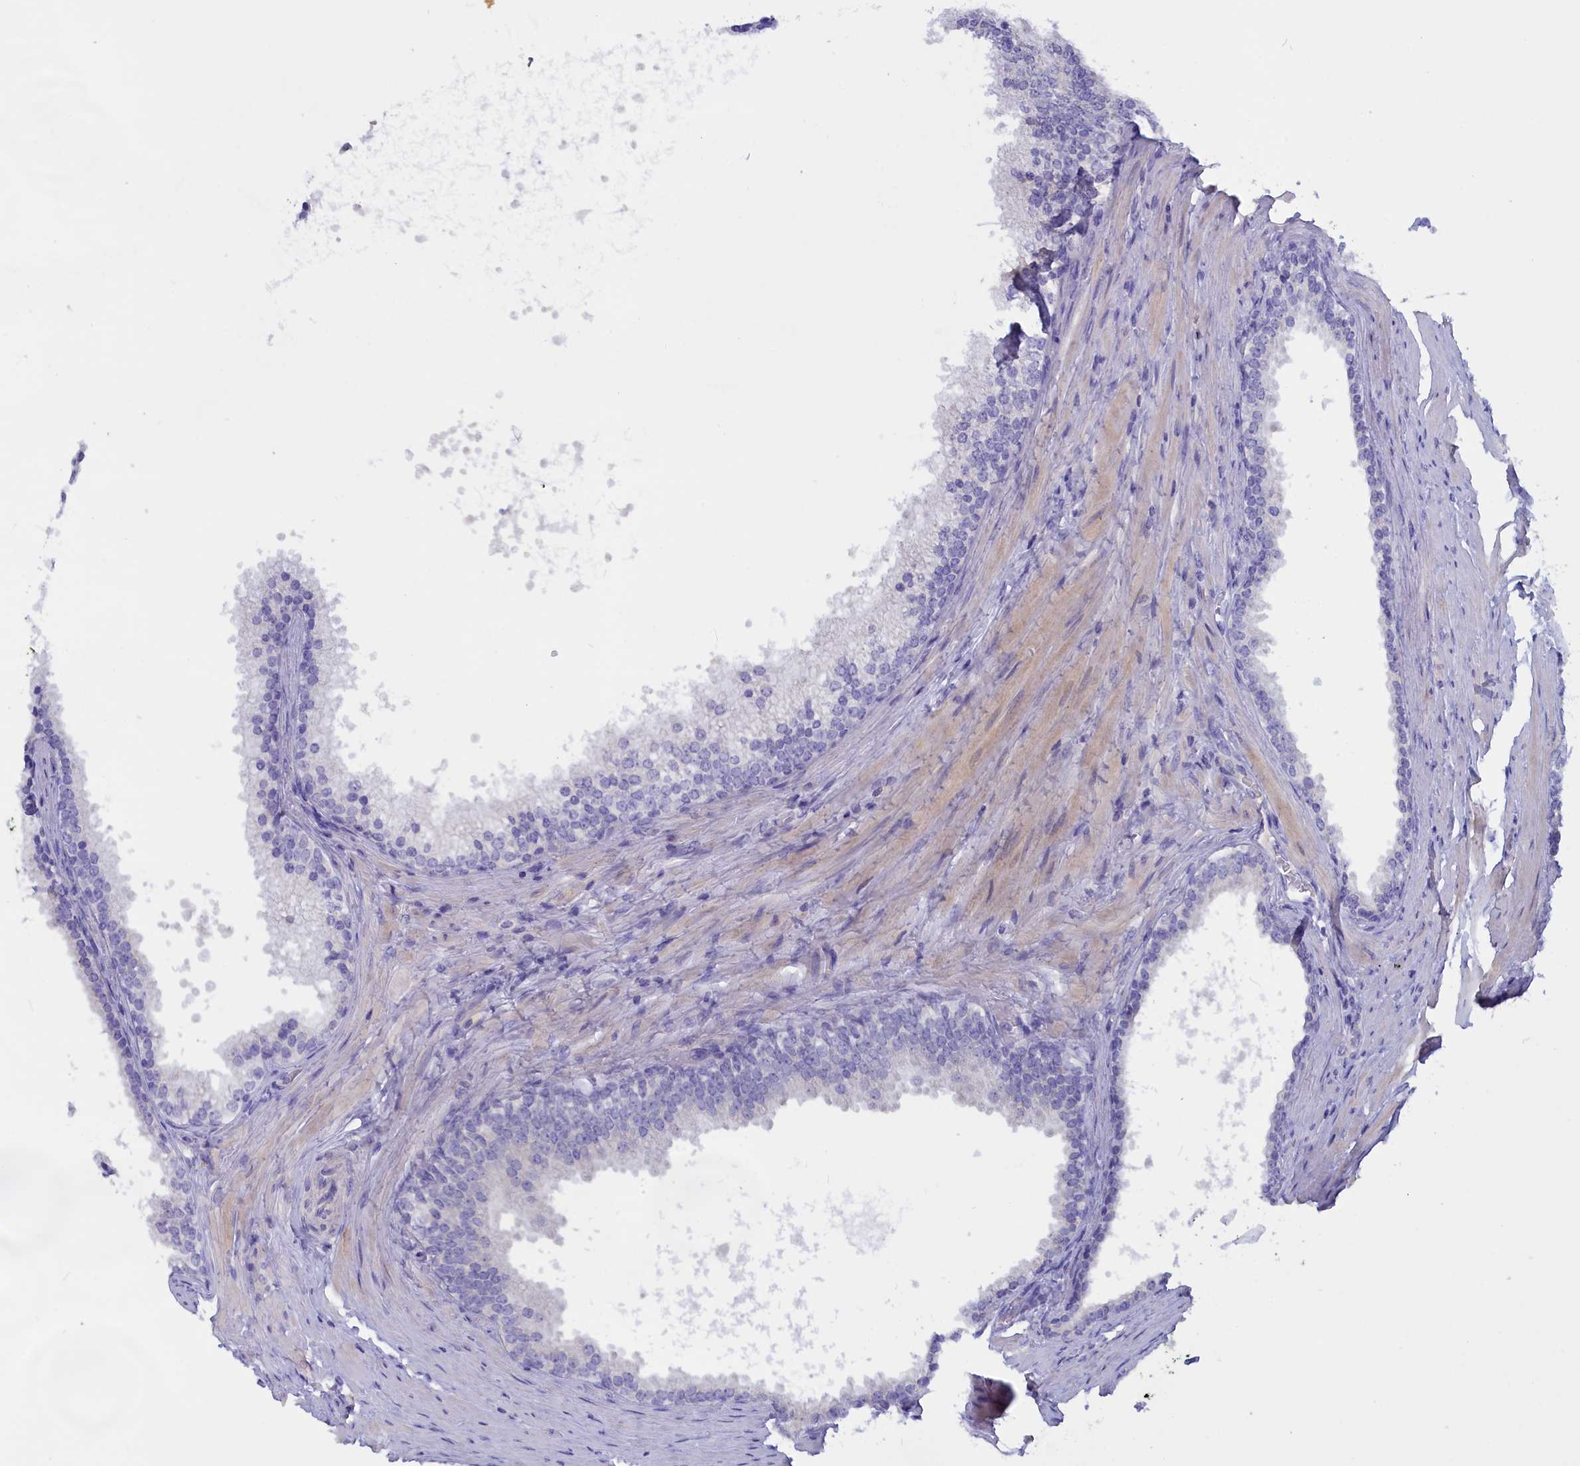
{"staining": {"intensity": "negative", "quantity": "none", "location": "none"}, "tissue": "prostate", "cell_type": "Glandular cells", "image_type": "normal", "snomed": [{"axis": "morphology", "description": "Normal tissue, NOS"}, {"axis": "topography", "description": "Prostate"}], "caption": "A photomicrograph of prostate stained for a protein exhibits no brown staining in glandular cells.", "gene": "ADGRA1", "patient": {"sex": "male", "age": 60}}